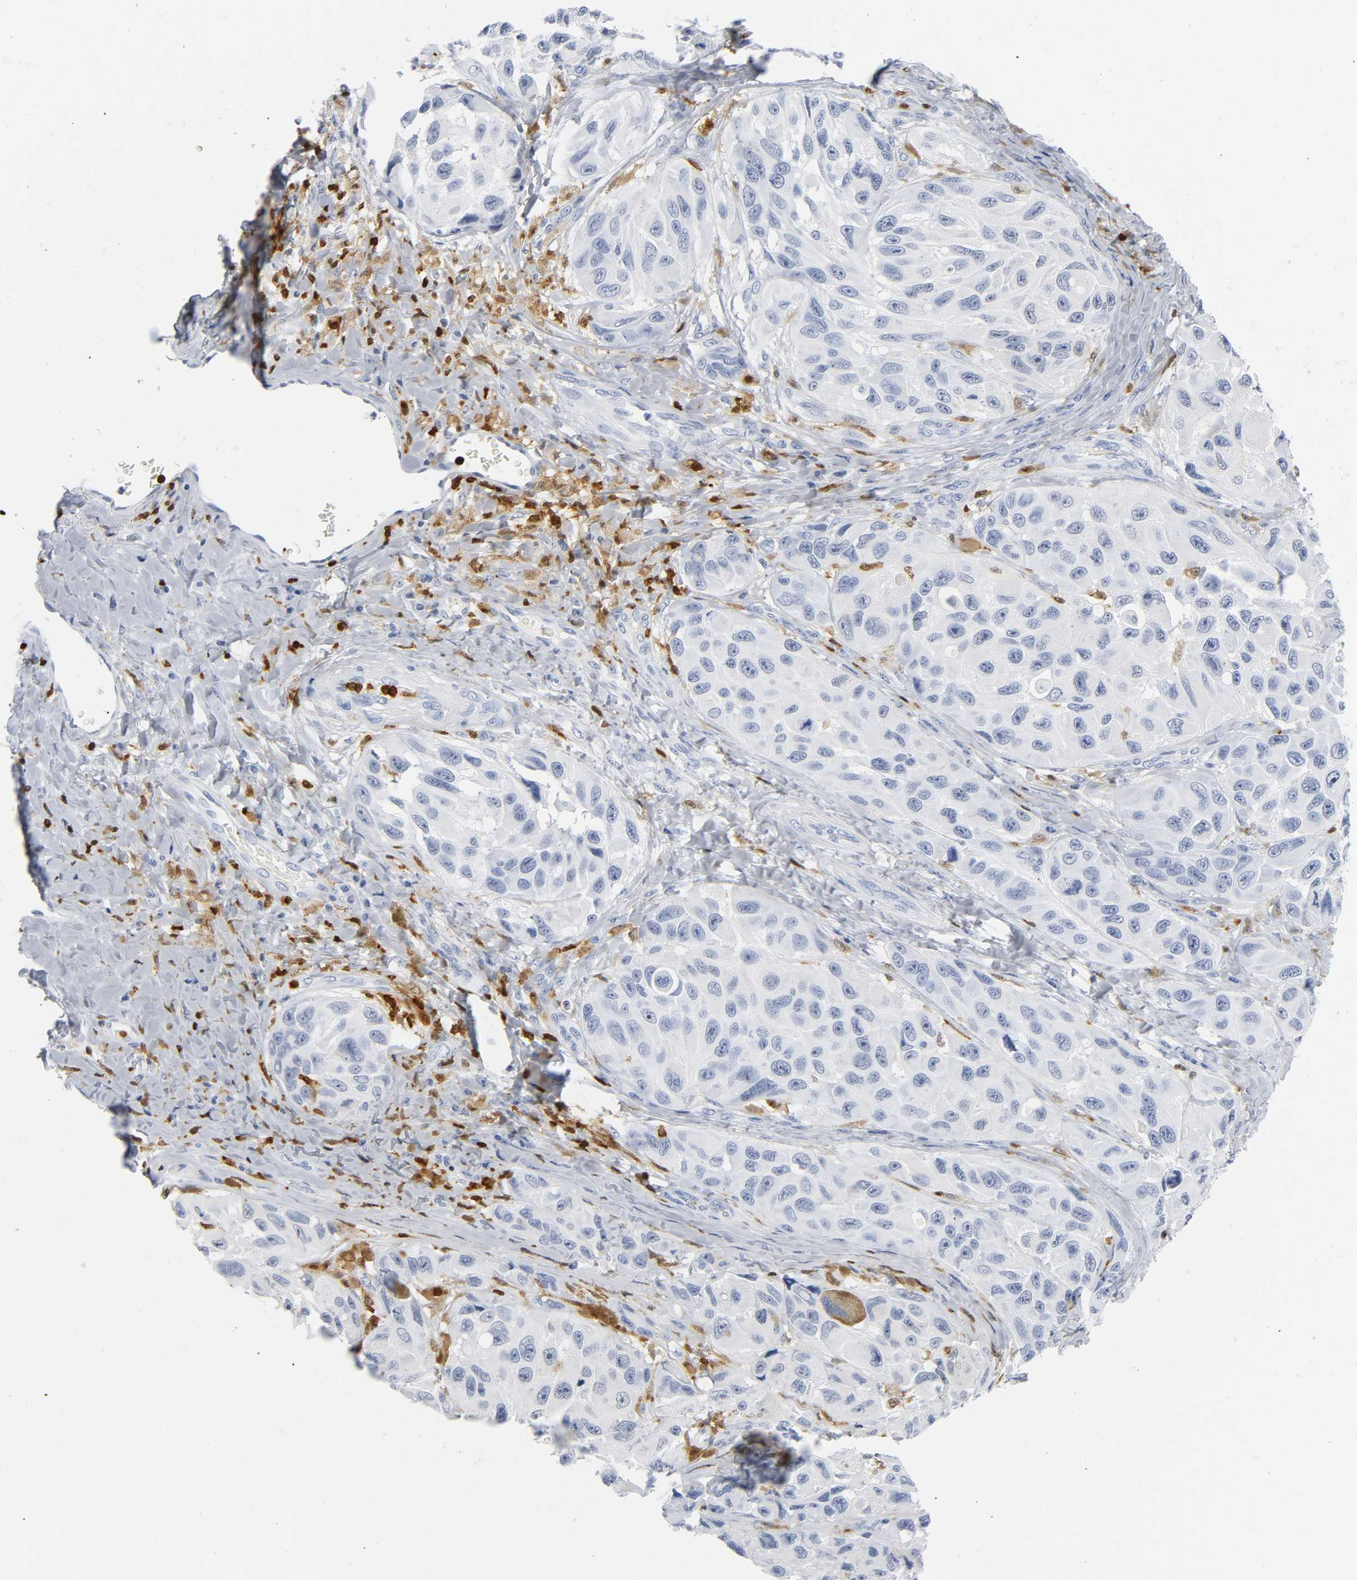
{"staining": {"intensity": "negative", "quantity": "none", "location": "none"}, "tissue": "melanoma", "cell_type": "Tumor cells", "image_type": "cancer", "snomed": [{"axis": "morphology", "description": "Malignant melanoma, NOS"}, {"axis": "topography", "description": "Skin"}], "caption": "The histopathology image demonstrates no significant expression in tumor cells of melanoma.", "gene": "DOK2", "patient": {"sex": "female", "age": 73}}